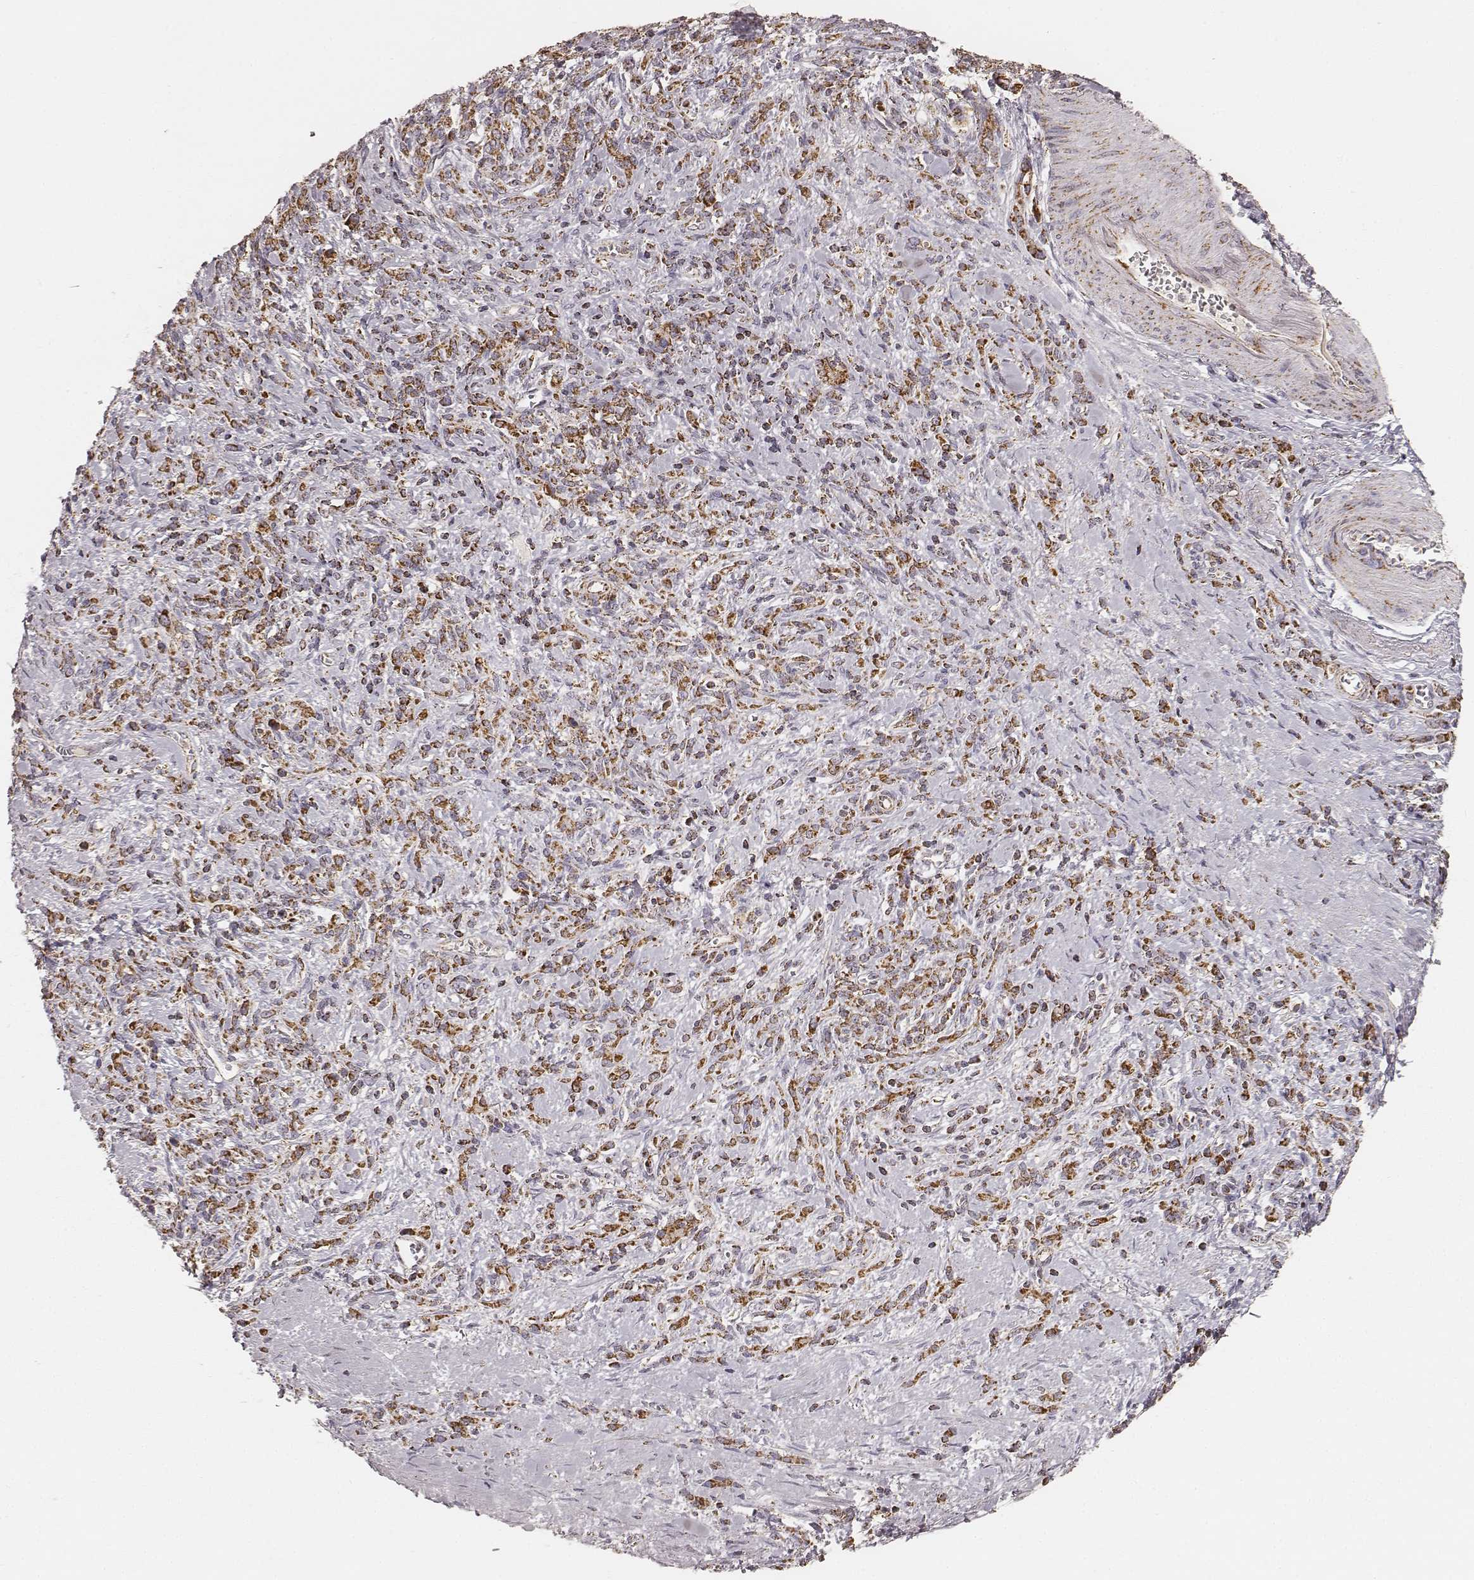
{"staining": {"intensity": "strong", "quantity": ">75%", "location": "cytoplasmic/membranous"}, "tissue": "stomach cancer", "cell_type": "Tumor cells", "image_type": "cancer", "snomed": [{"axis": "morphology", "description": "Adenocarcinoma, NOS"}, {"axis": "topography", "description": "Stomach"}], "caption": "Immunohistochemical staining of stomach cancer reveals strong cytoplasmic/membranous protein positivity in about >75% of tumor cells. (IHC, brightfield microscopy, high magnification).", "gene": "CS", "patient": {"sex": "female", "age": 57}}